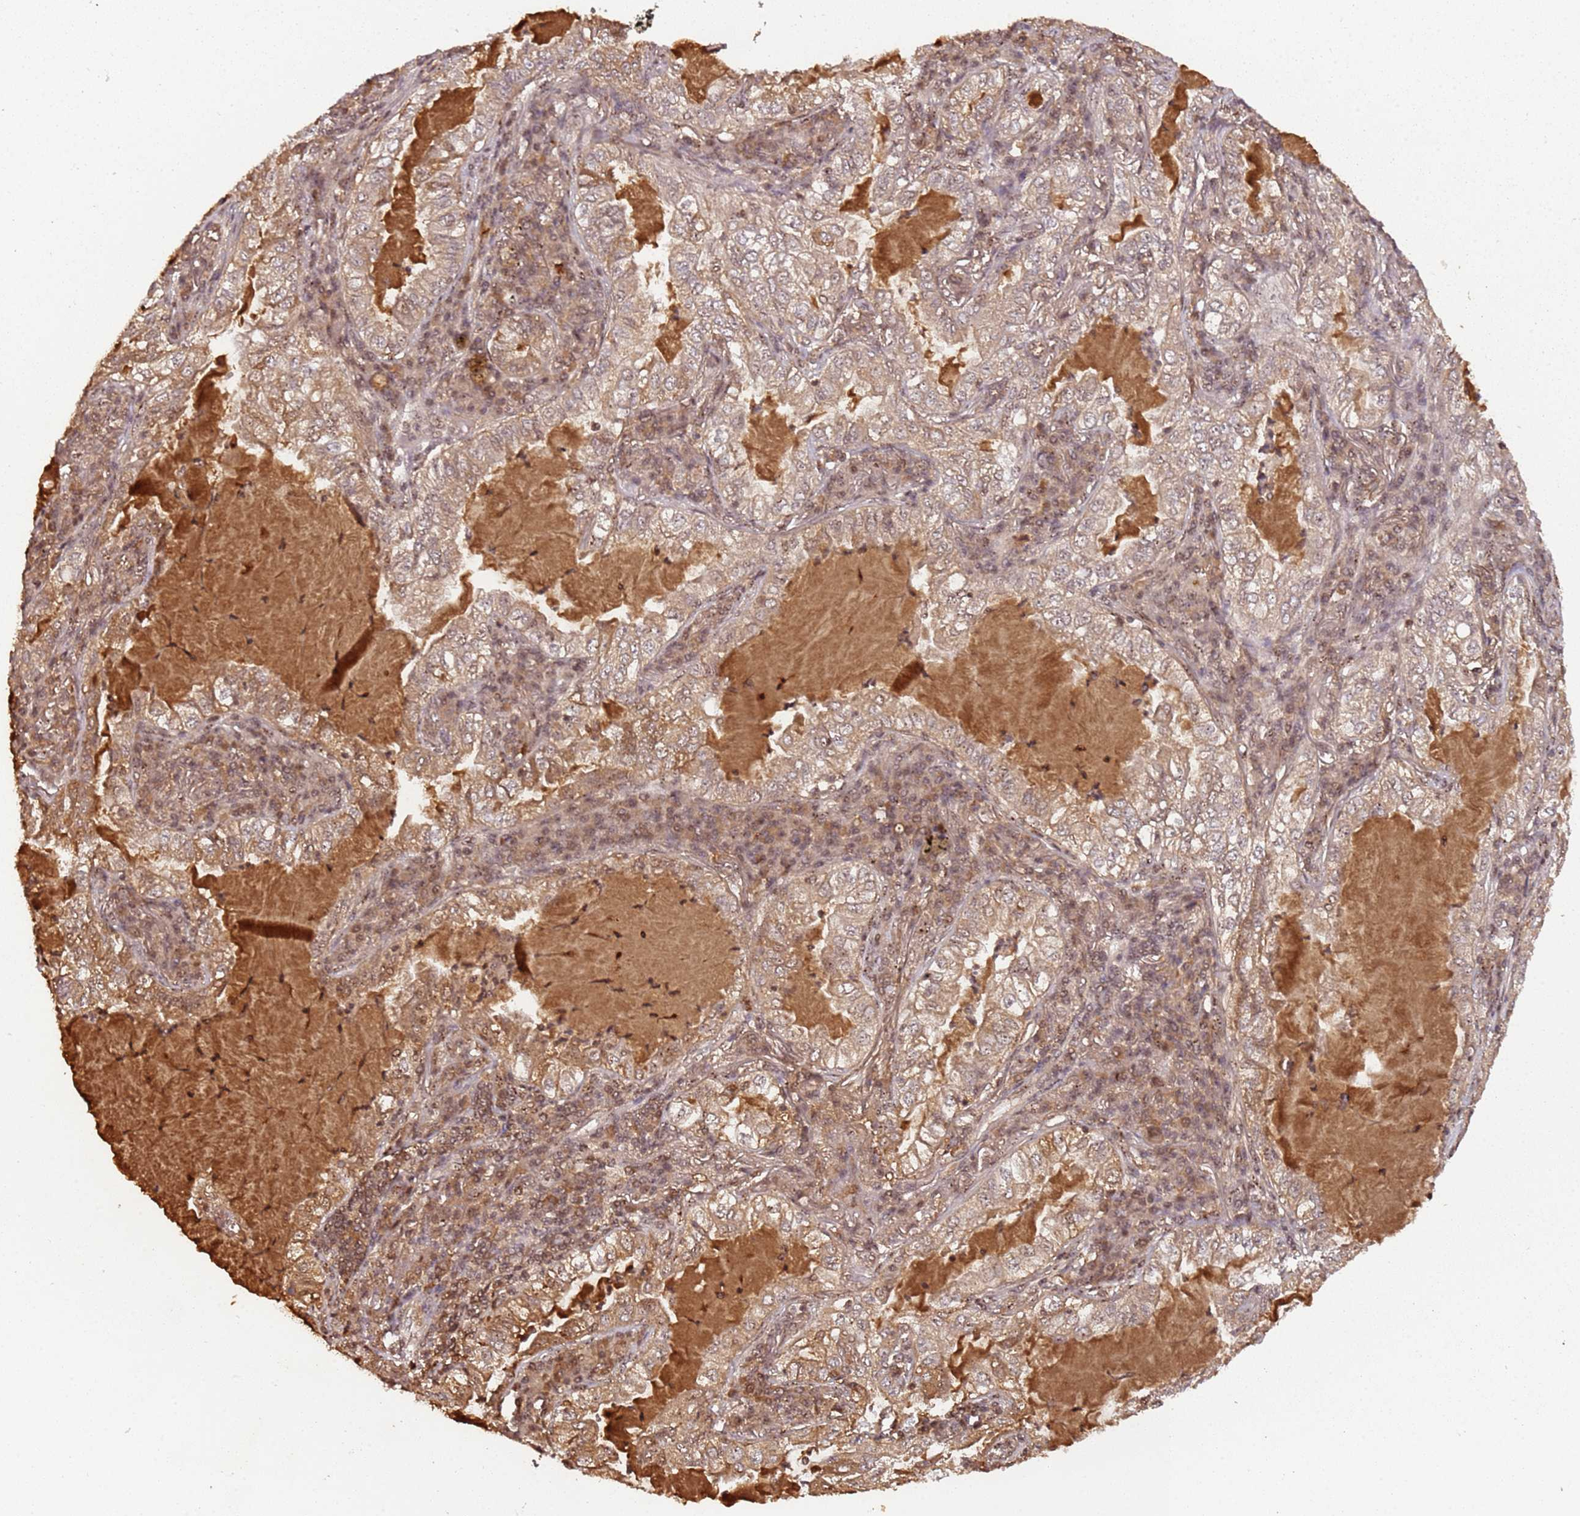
{"staining": {"intensity": "weak", "quantity": ">75%", "location": "nuclear"}, "tissue": "lung cancer", "cell_type": "Tumor cells", "image_type": "cancer", "snomed": [{"axis": "morphology", "description": "Adenocarcinoma, NOS"}, {"axis": "topography", "description": "Lung"}], "caption": "Adenocarcinoma (lung) was stained to show a protein in brown. There is low levels of weak nuclear positivity in approximately >75% of tumor cells.", "gene": "COL1A2", "patient": {"sex": "female", "age": 73}}